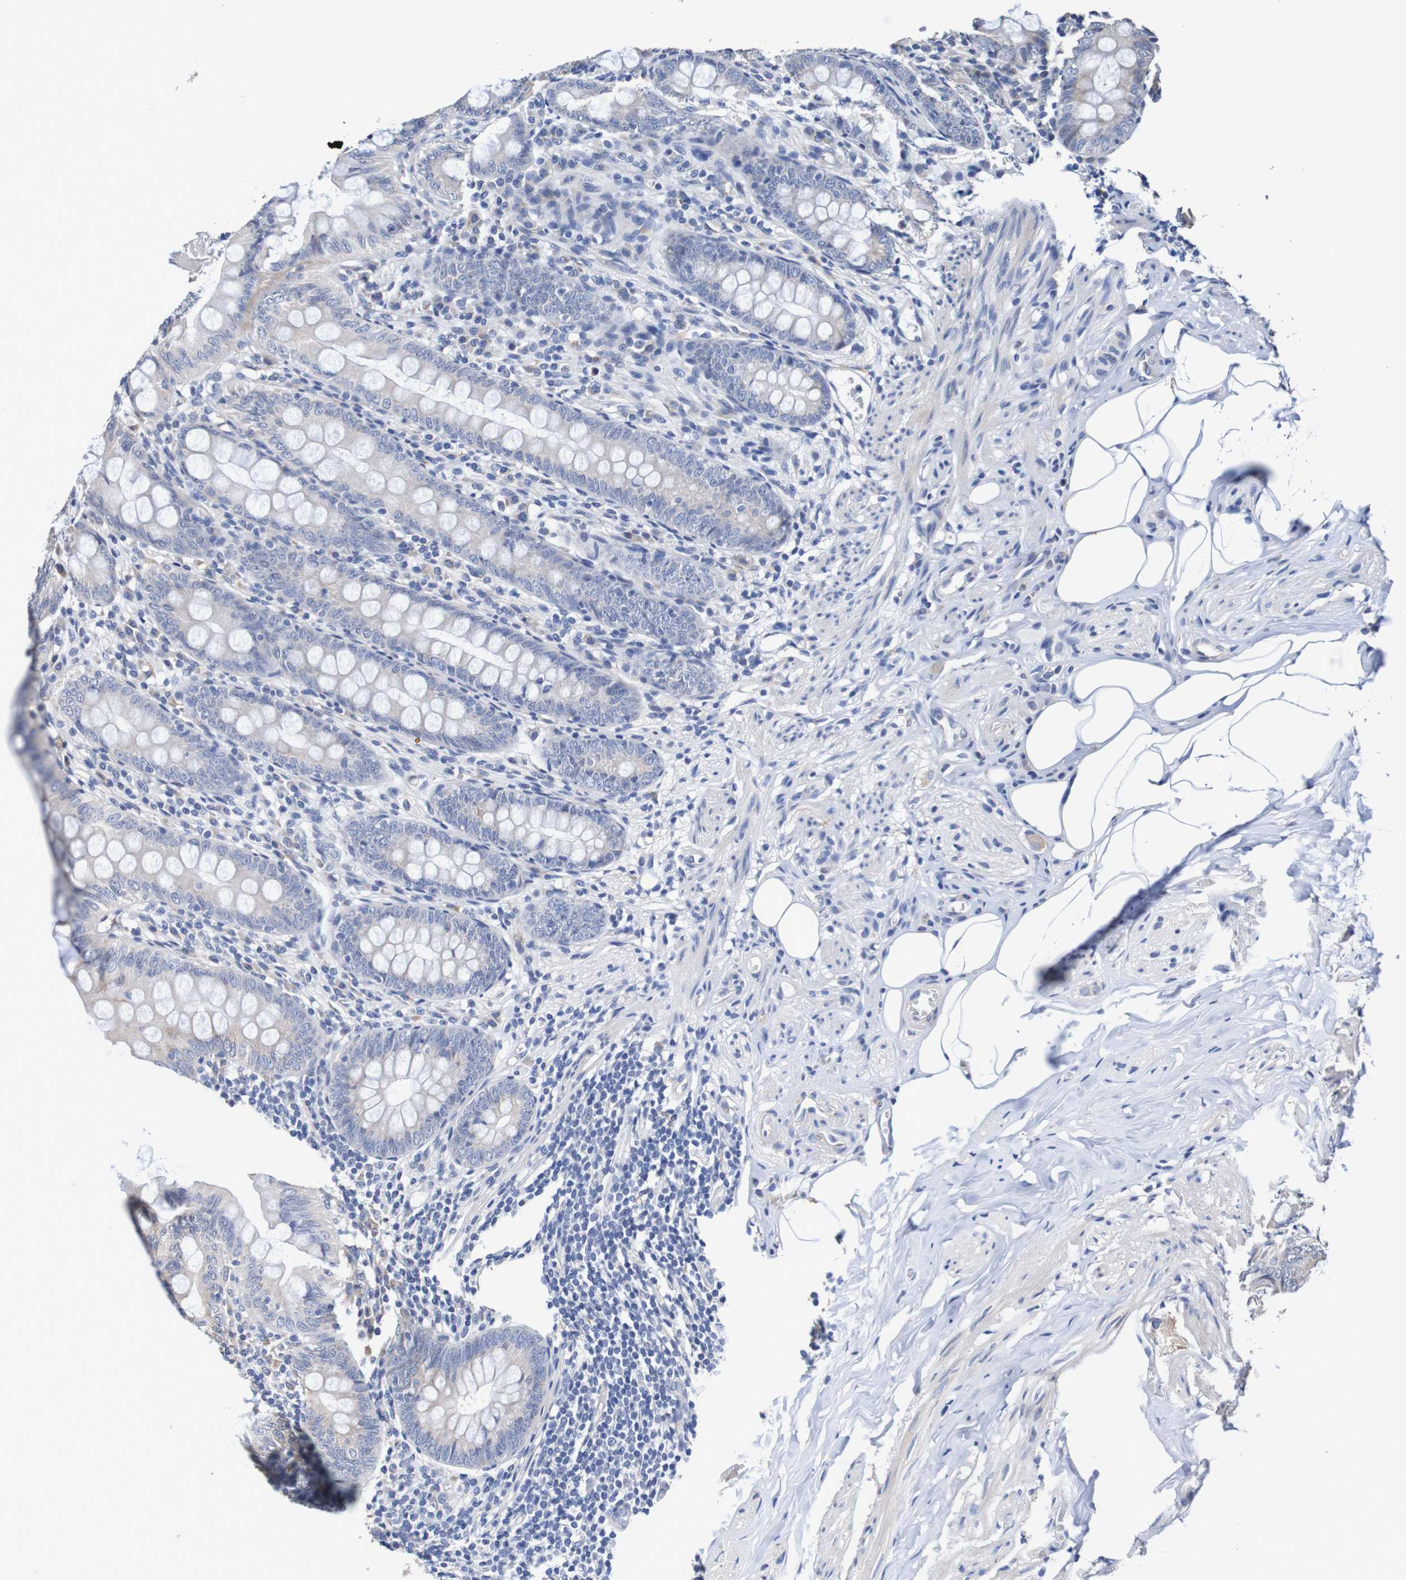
{"staining": {"intensity": "weak", "quantity": "25%-75%", "location": "cytoplasmic/membranous"}, "tissue": "appendix", "cell_type": "Glandular cells", "image_type": "normal", "snomed": [{"axis": "morphology", "description": "Normal tissue, NOS"}, {"axis": "topography", "description": "Appendix"}], "caption": "High-magnification brightfield microscopy of benign appendix stained with DAB (3,3'-diaminobenzidine) (brown) and counterstained with hematoxylin (blue). glandular cells exhibit weak cytoplasmic/membranous expression is identified in about25%-75% of cells.", "gene": "FIBP", "patient": {"sex": "female", "age": 77}}